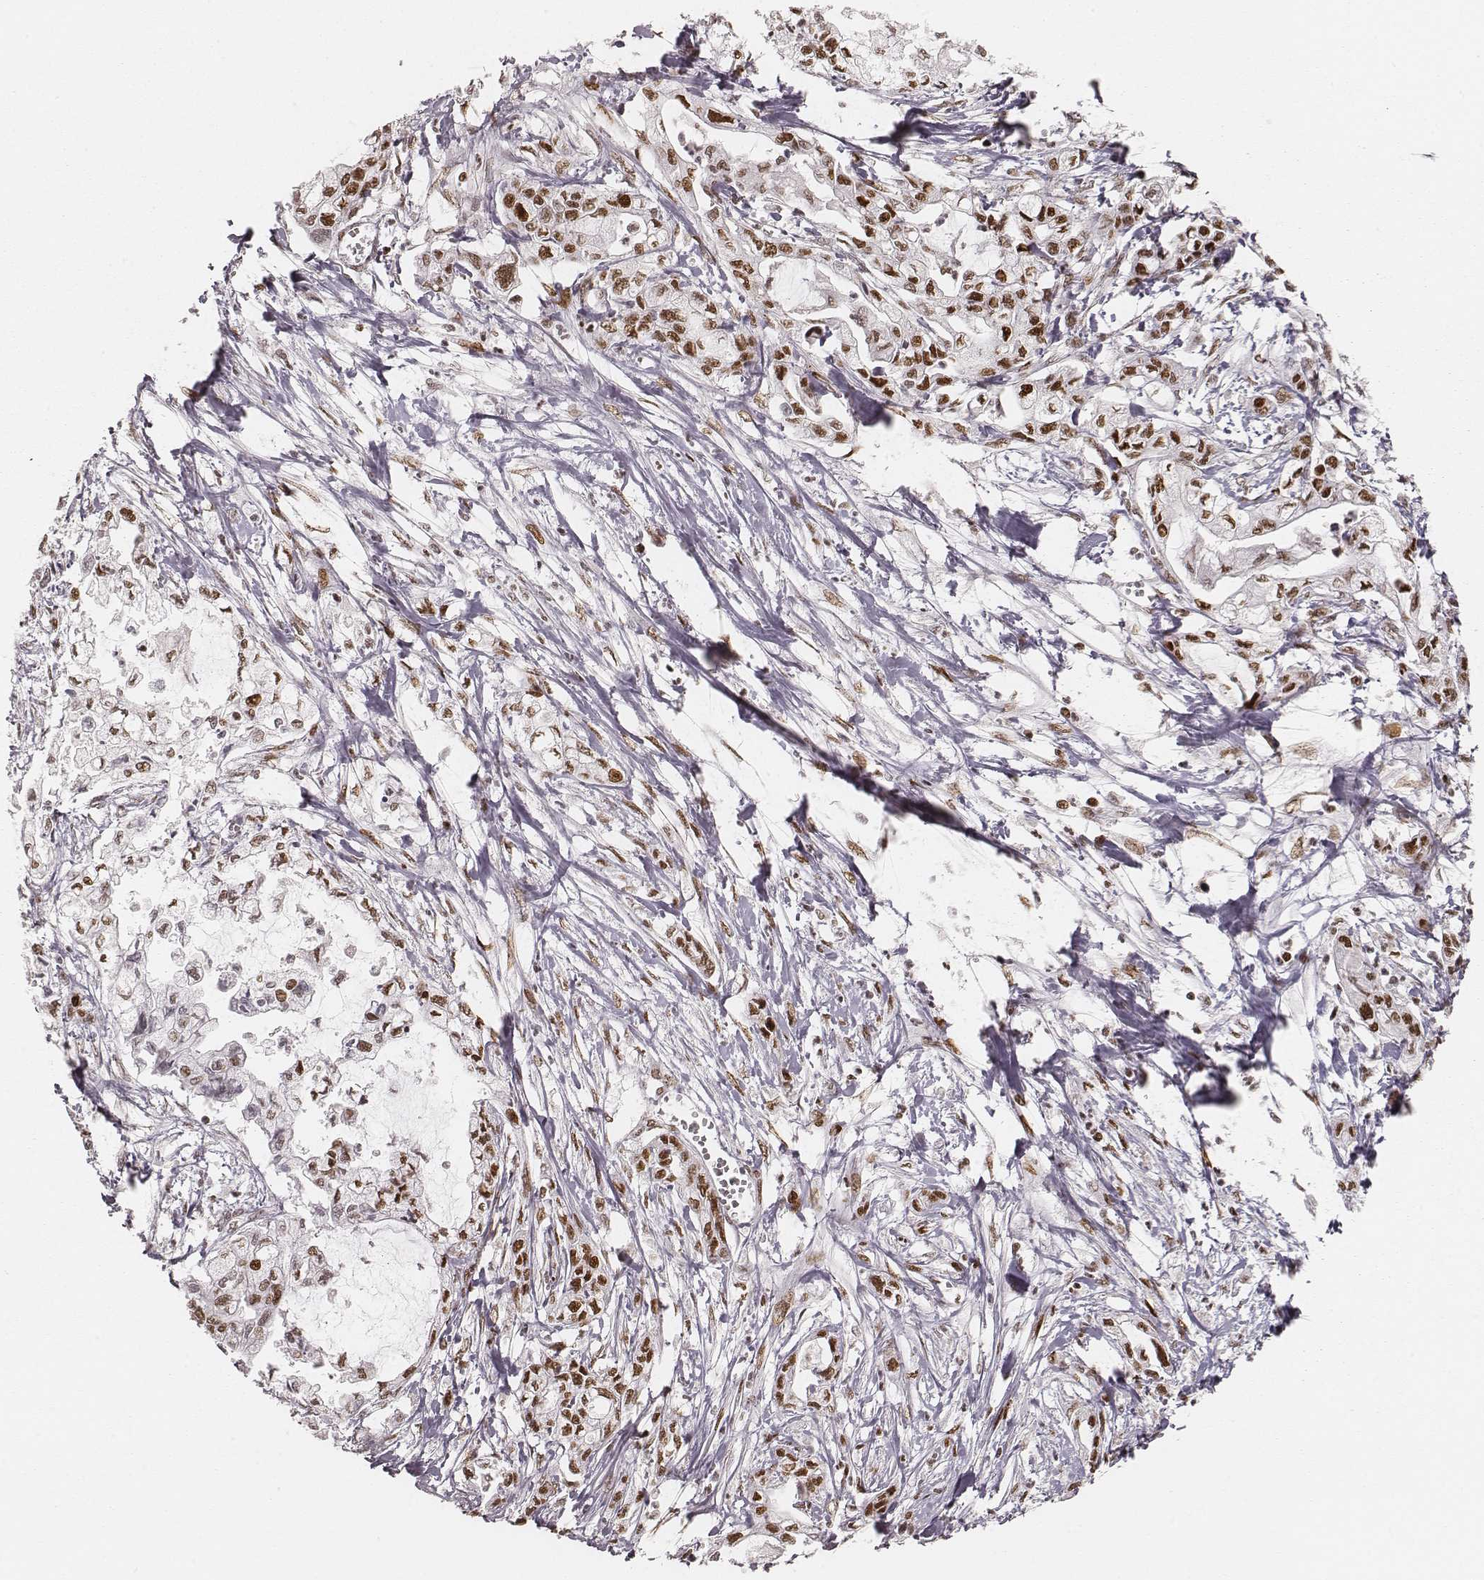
{"staining": {"intensity": "strong", "quantity": ">75%", "location": "nuclear"}, "tissue": "pancreatic cancer", "cell_type": "Tumor cells", "image_type": "cancer", "snomed": [{"axis": "morphology", "description": "Adenocarcinoma, NOS"}, {"axis": "topography", "description": "Pancreas"}], "caption": "About >75% of tumor cells in adenocarcinoma (pancreatic) display strong nuclear protein expression as visualized by brown immunohistochemical staining.", "gene": "HNRNPC", "patient": {"sex": "male", "age": 54}}